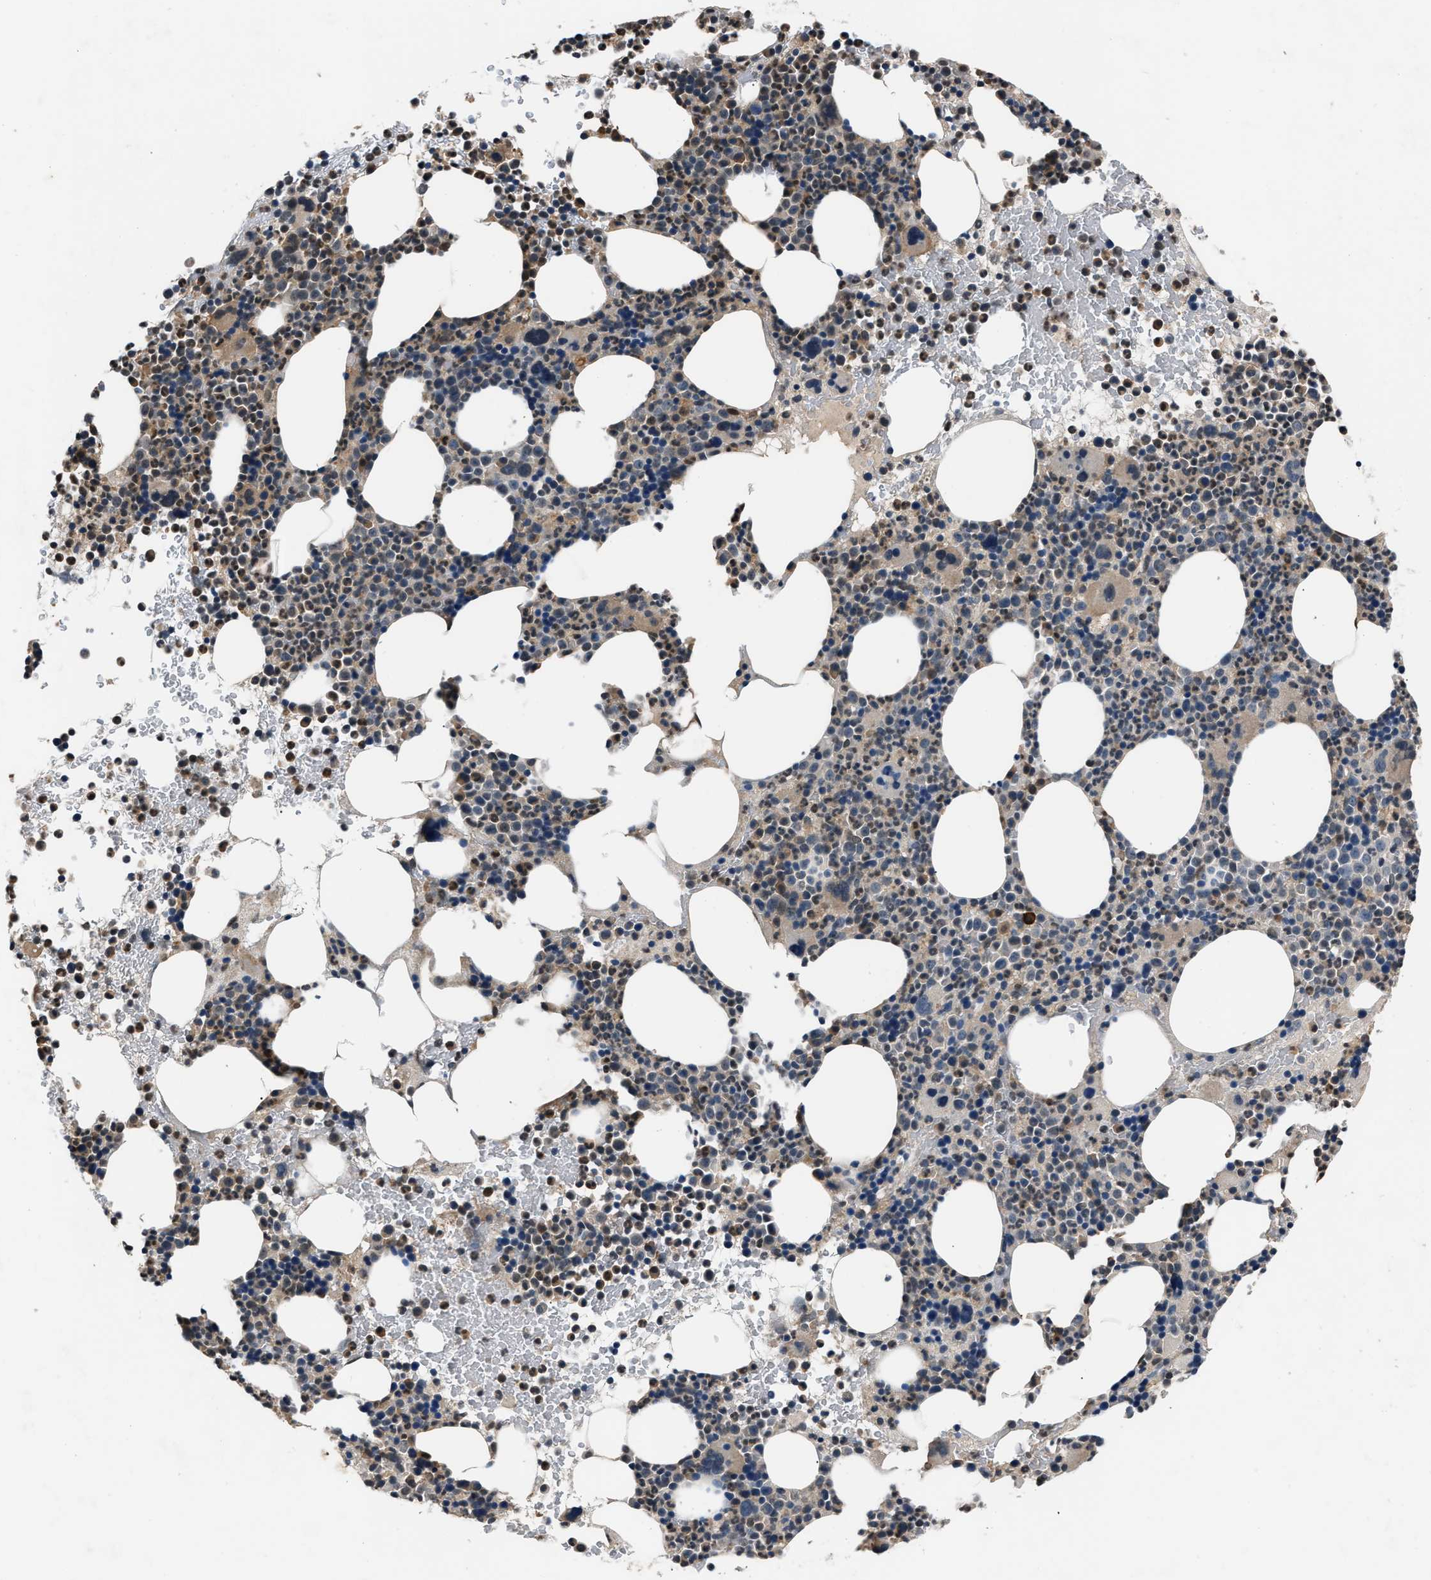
{"staining": {"intensity": "moderate", "quantity": "<25%", "location": "cytoplasmic/membranous,nuclear"}, "tissue": "bone marrow", "cell_type": "Hematopoietic cells", "image_type": "normal", "snomed": [{"axis": "morphology", "description": "Normal tissue, NOS"}, {"axis": "morphology", "description": "Inflammation, NOS"}, {"axis": "topography", "description": "Bone marrow"}], "caption": "Bone marrow stained with a brown dye exhibits moderate cytoplasmic/membranous,nuclear positive staining in approximately <25% of hematopoietic cells.", "gene": "TP53I3", "patient": {"sex": "male", "age": 73}}